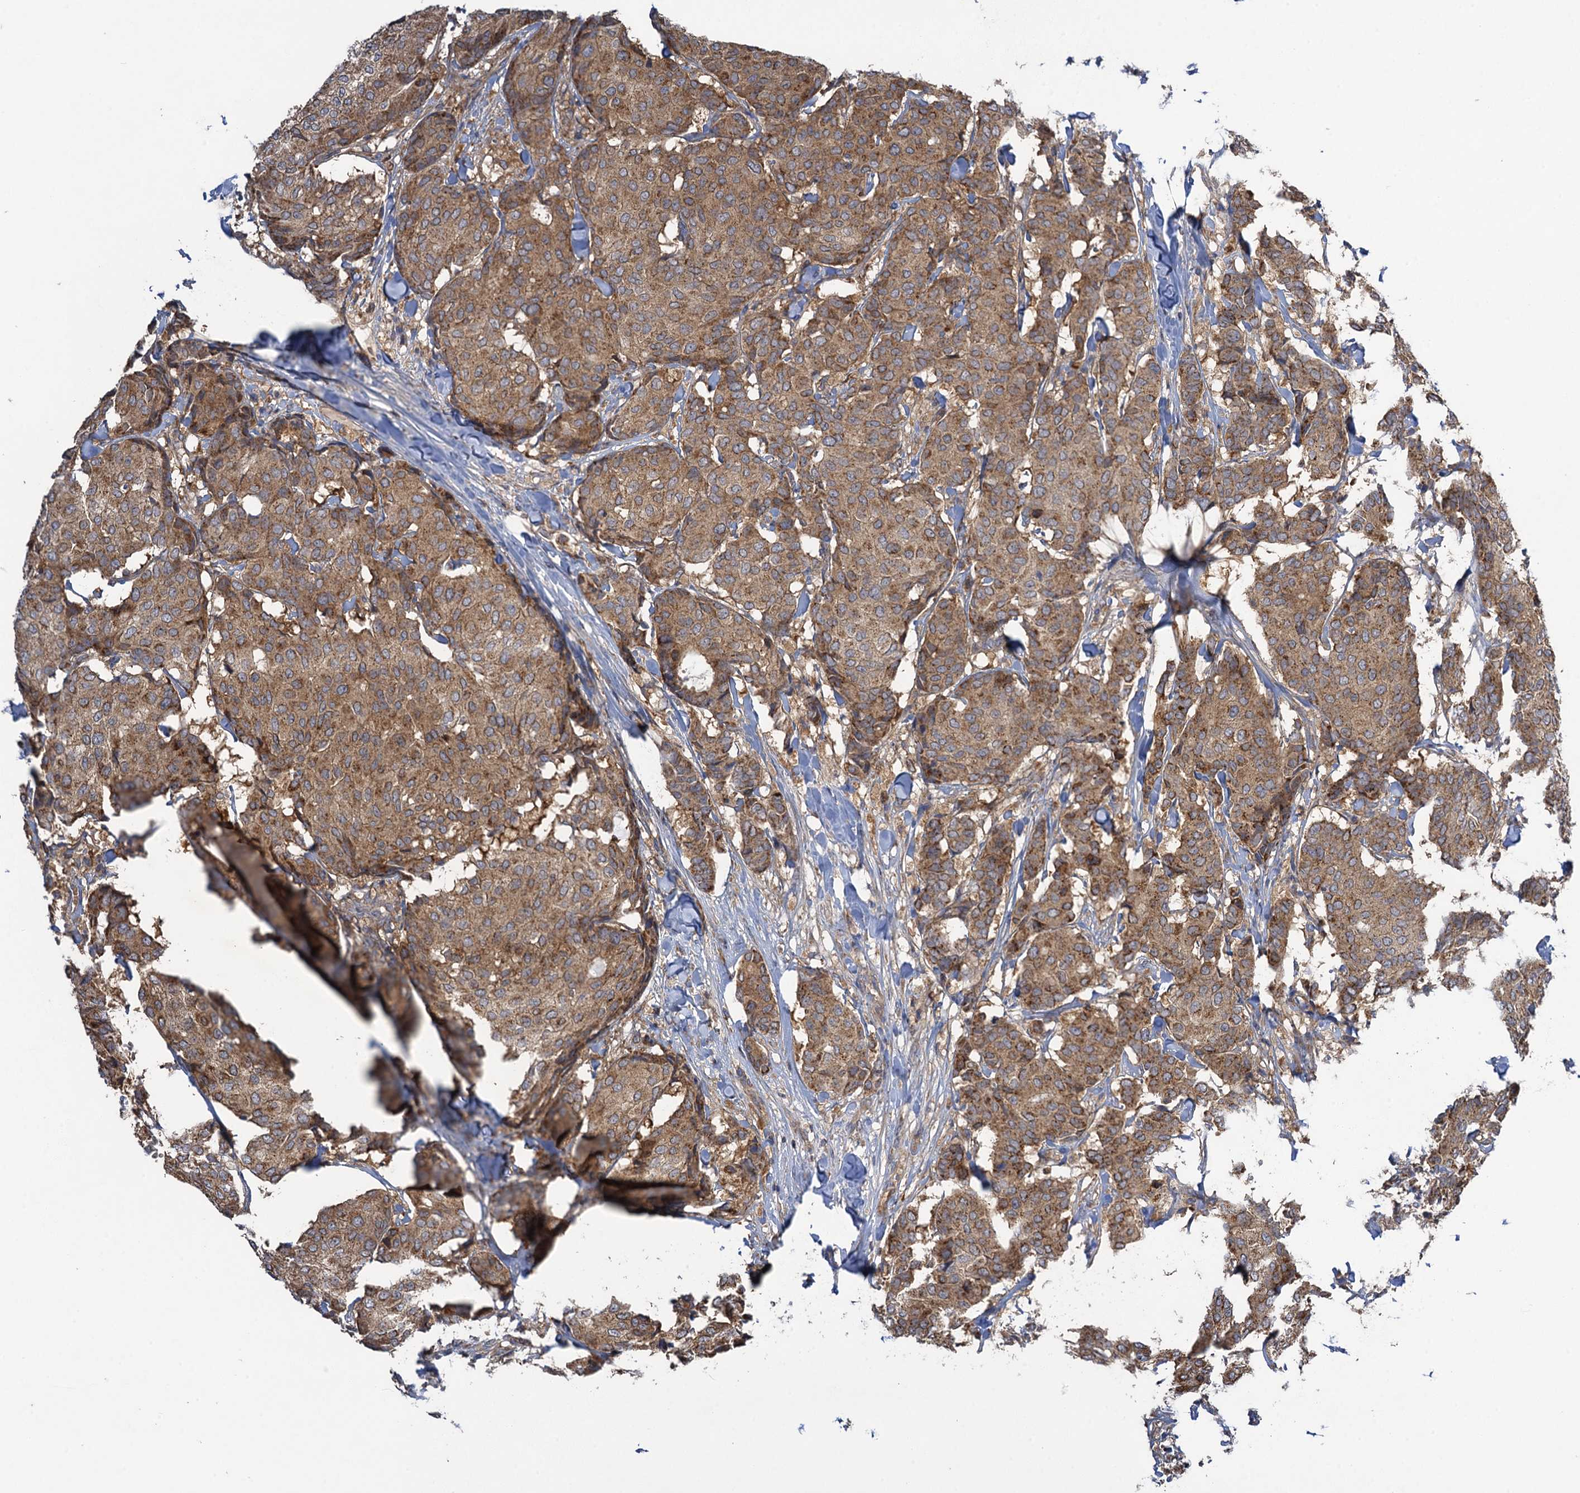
{"staining": {"intensity": "moderate", "quantity": ">75%", "location": "cytoplasmic/membranous"}, "tissue": "breast cancer", "cell_type": "Tumor cells", "image_type": "cancer", "snomed": [{"axis": "morphology", "description": "Duct carcinoma"}, {"axis": "topography", "description": "Breast"}], "caption": "Breast cancer (infiltrating ductal carcinoma) stained for a protein (brown) reveals moderate cytoplasmic/membranous positive expression in approximately >75% of tumor cells.", "gene": "WDR88", "patient": {"sex": "female", "age": 75}}